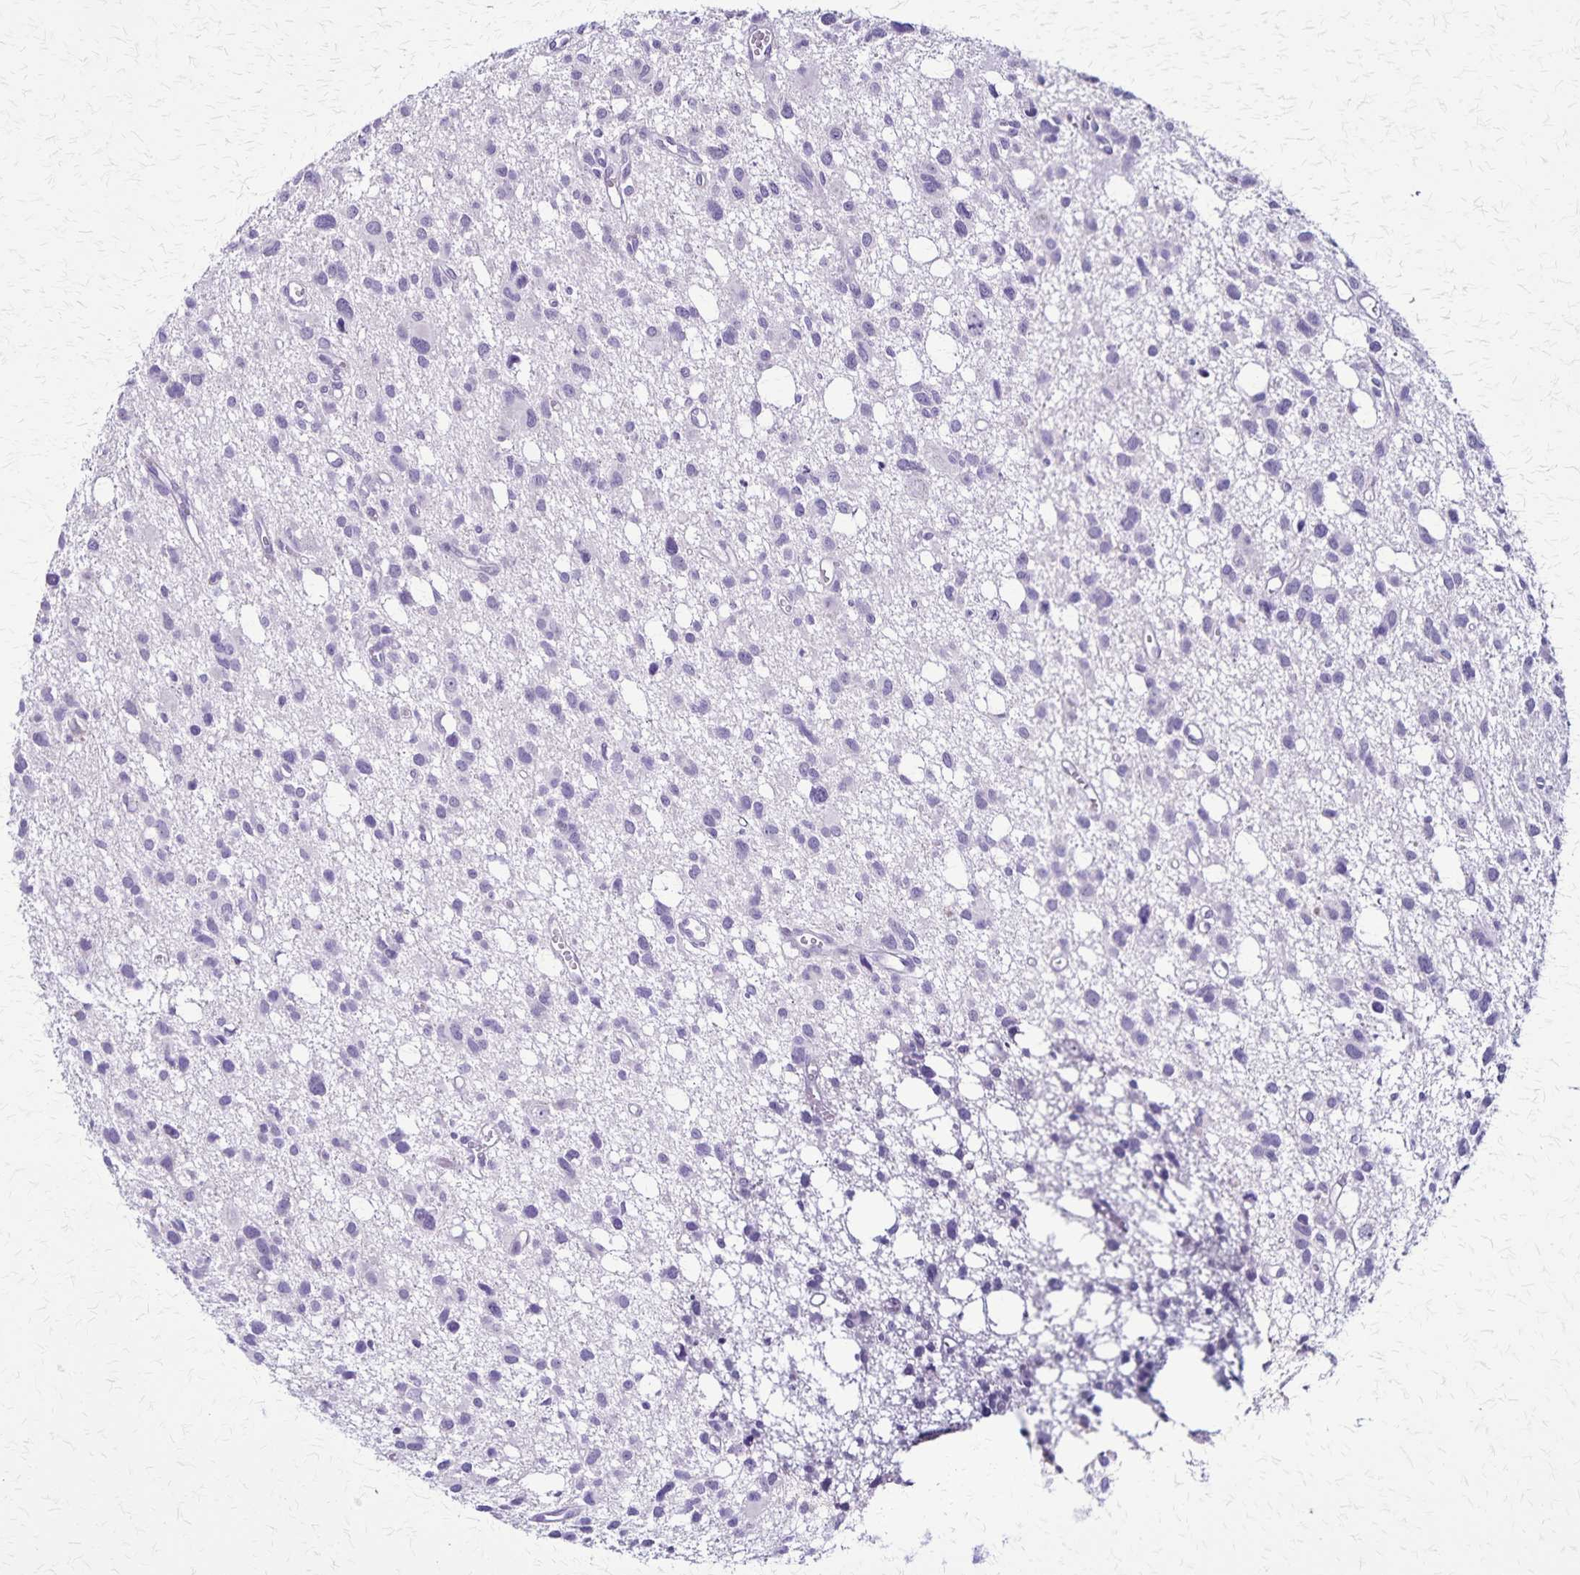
{"staining": {"intensity": "negative", "quantity": "none", "location": "none"}, "tissue": "glioma", "cell_type": "Tumor cells", "image_type": "cancer", "snomed": [{"axis": "morphology", "description": "Glioma, malignant, High grade"}, {"axis": "topography", "description": "Brain"}], "caption": "This is a micrograph of immunohistochemistry (IHC) staining of glioma, which shows no staining in tumor cells.", "gene": "OR51B5", "patient": {"sex": "male", "age": 23}}